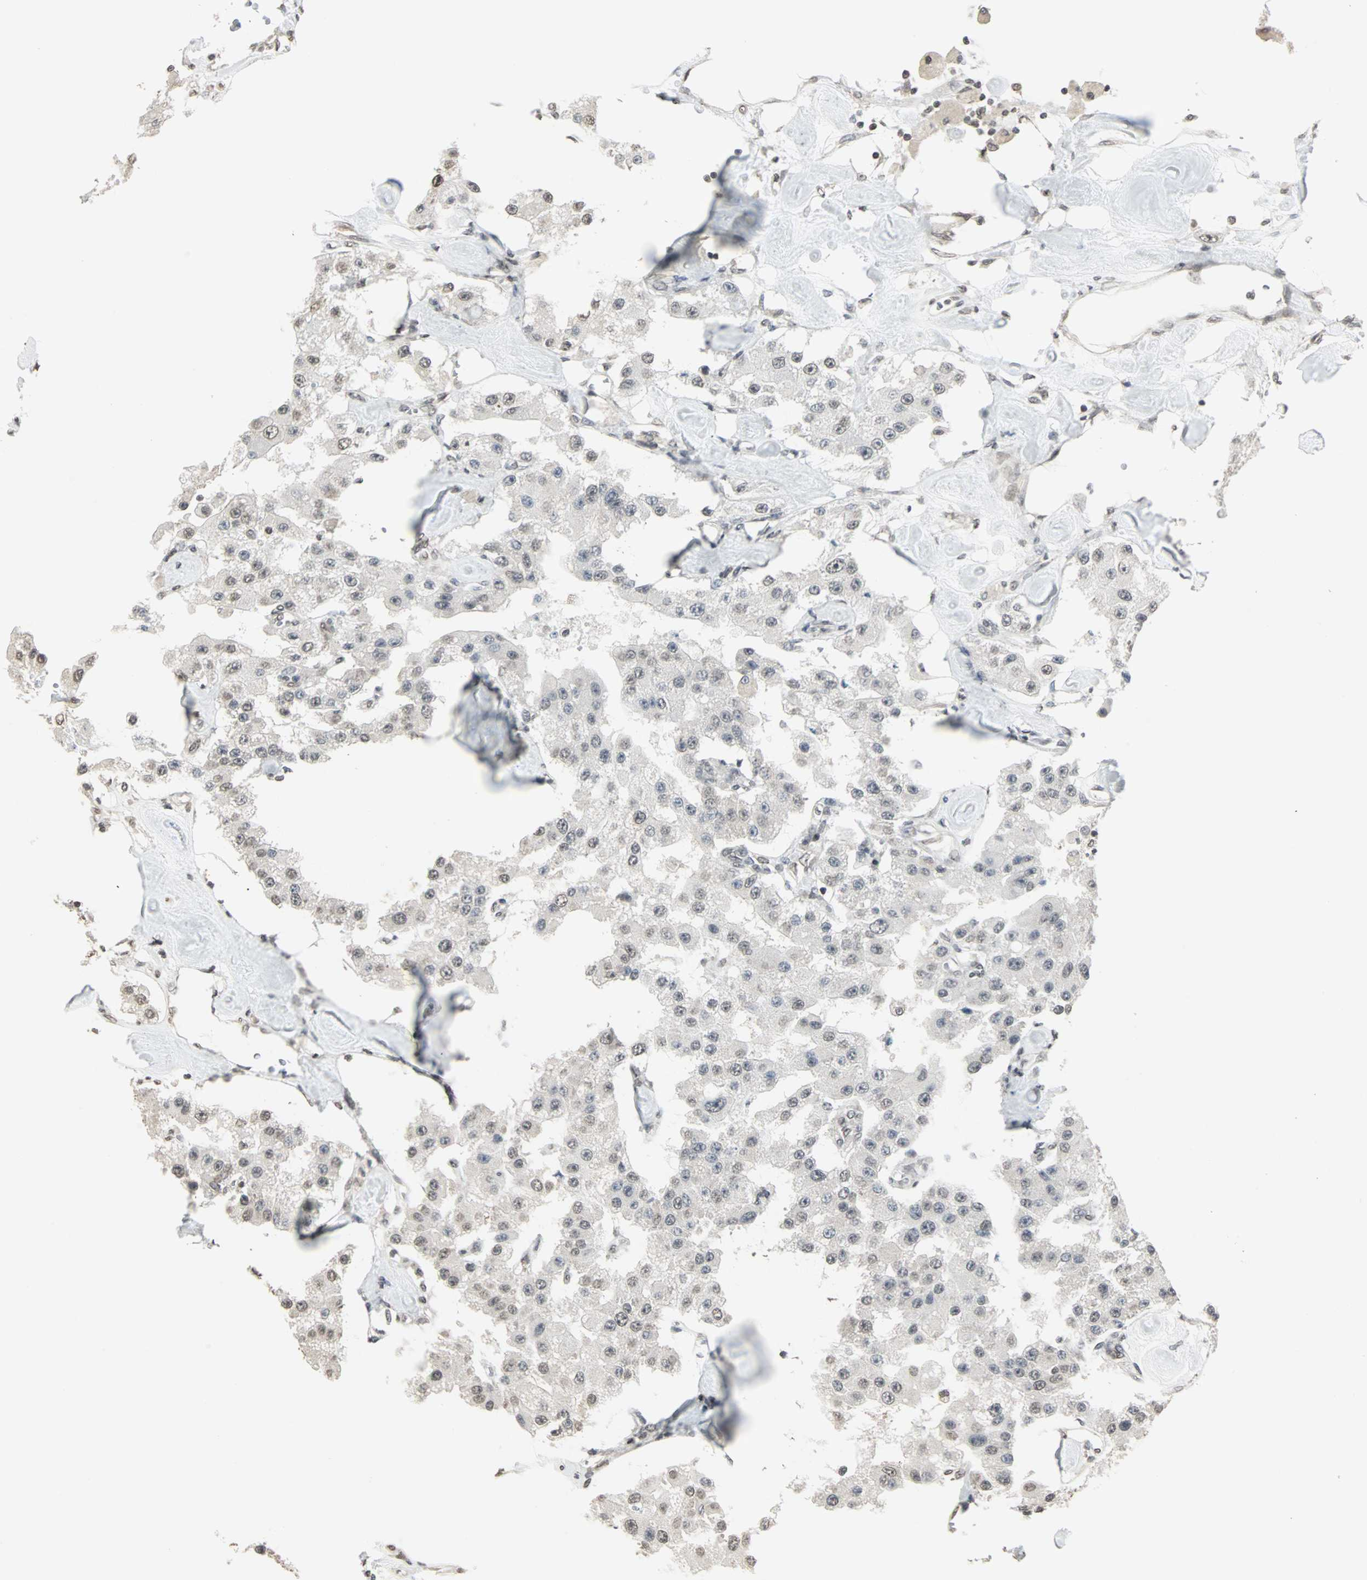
{"staining": {"intensity": "moderate", "quantity": "<25%", "location": "cytoplasmic/membranous,nuclear"}, "tissue": "carcinoid", "cell_type": "Tumor cells", "image_type": "cancer", "snomed": [{"axis": "morphology", "description": "Carcinoid, malignant, NOS"}, {"axis": "topography", "description": "Pancreas"}], "caption": "Immunohistochemical staining of human malignant carcinoid shows moderate cytoplasmic/membranous and nuclear protein expression in about <25% of tumor cells. (DAB IHC, brown staining for protein, blue staining for nuclei).", "gene": "CBLC", "patient": {"sex": "male", "age": 41}}